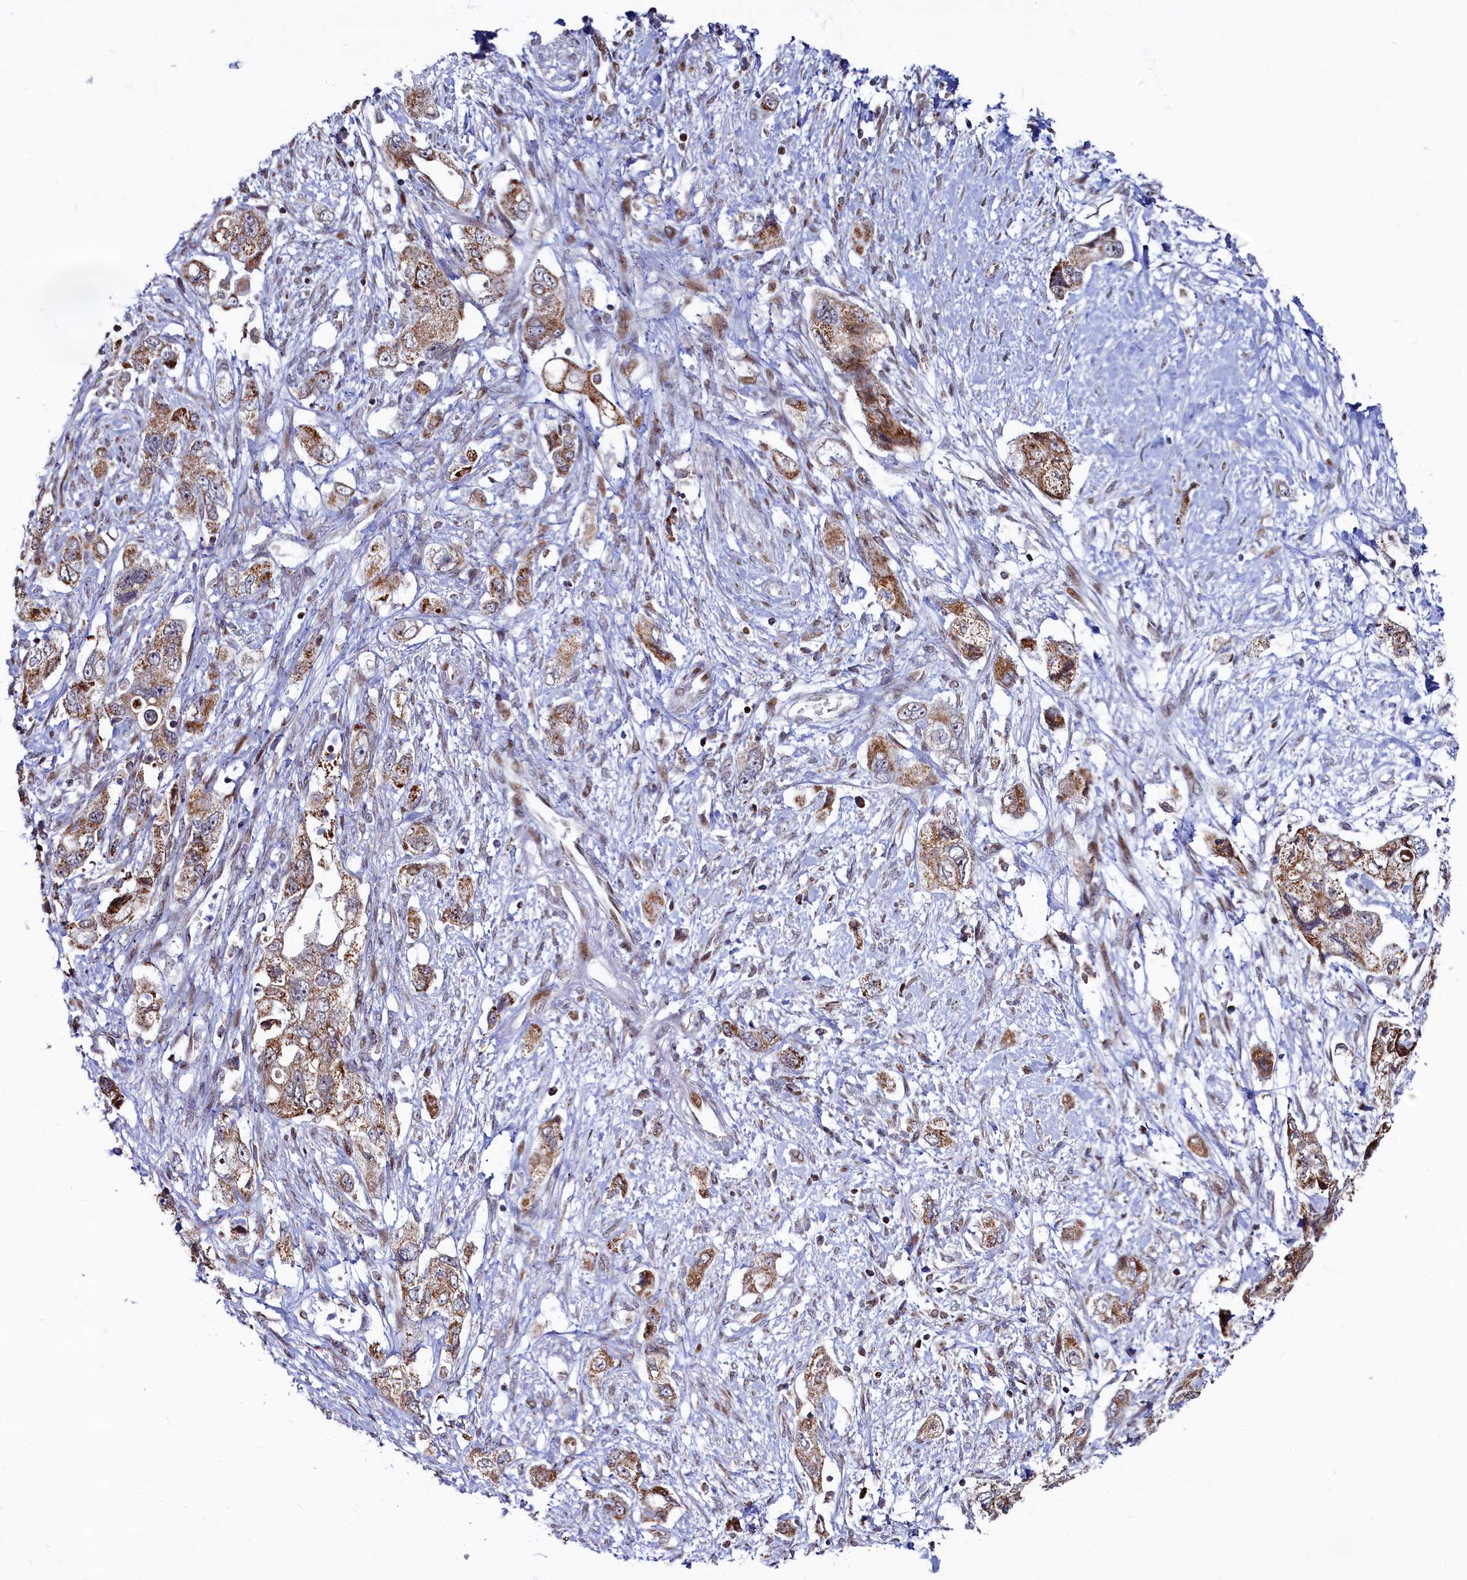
{"staining": {"intensity": "moderate", "quantity": ">75%", "location": "cytoplasmic/membranous"}, "tissue": "pancreatic cancer", "cell_type": "Tumor cells", "image_type": "cancer", "snomed": [{"axis": "morphology", "description": "Adenocarcinoma, NOS"}, {"axis": "topography", "description": "Pancreas"}], "caption": "Brown immunohistochemical staining in pancreatic cancer (adenocarcinoma) demonstrates moderate cytoplasmic/membranous expression in approximately >75% of tumor cells.", "gene": "HDGFL3", "patient": {"sex": "female", "age": 73}}